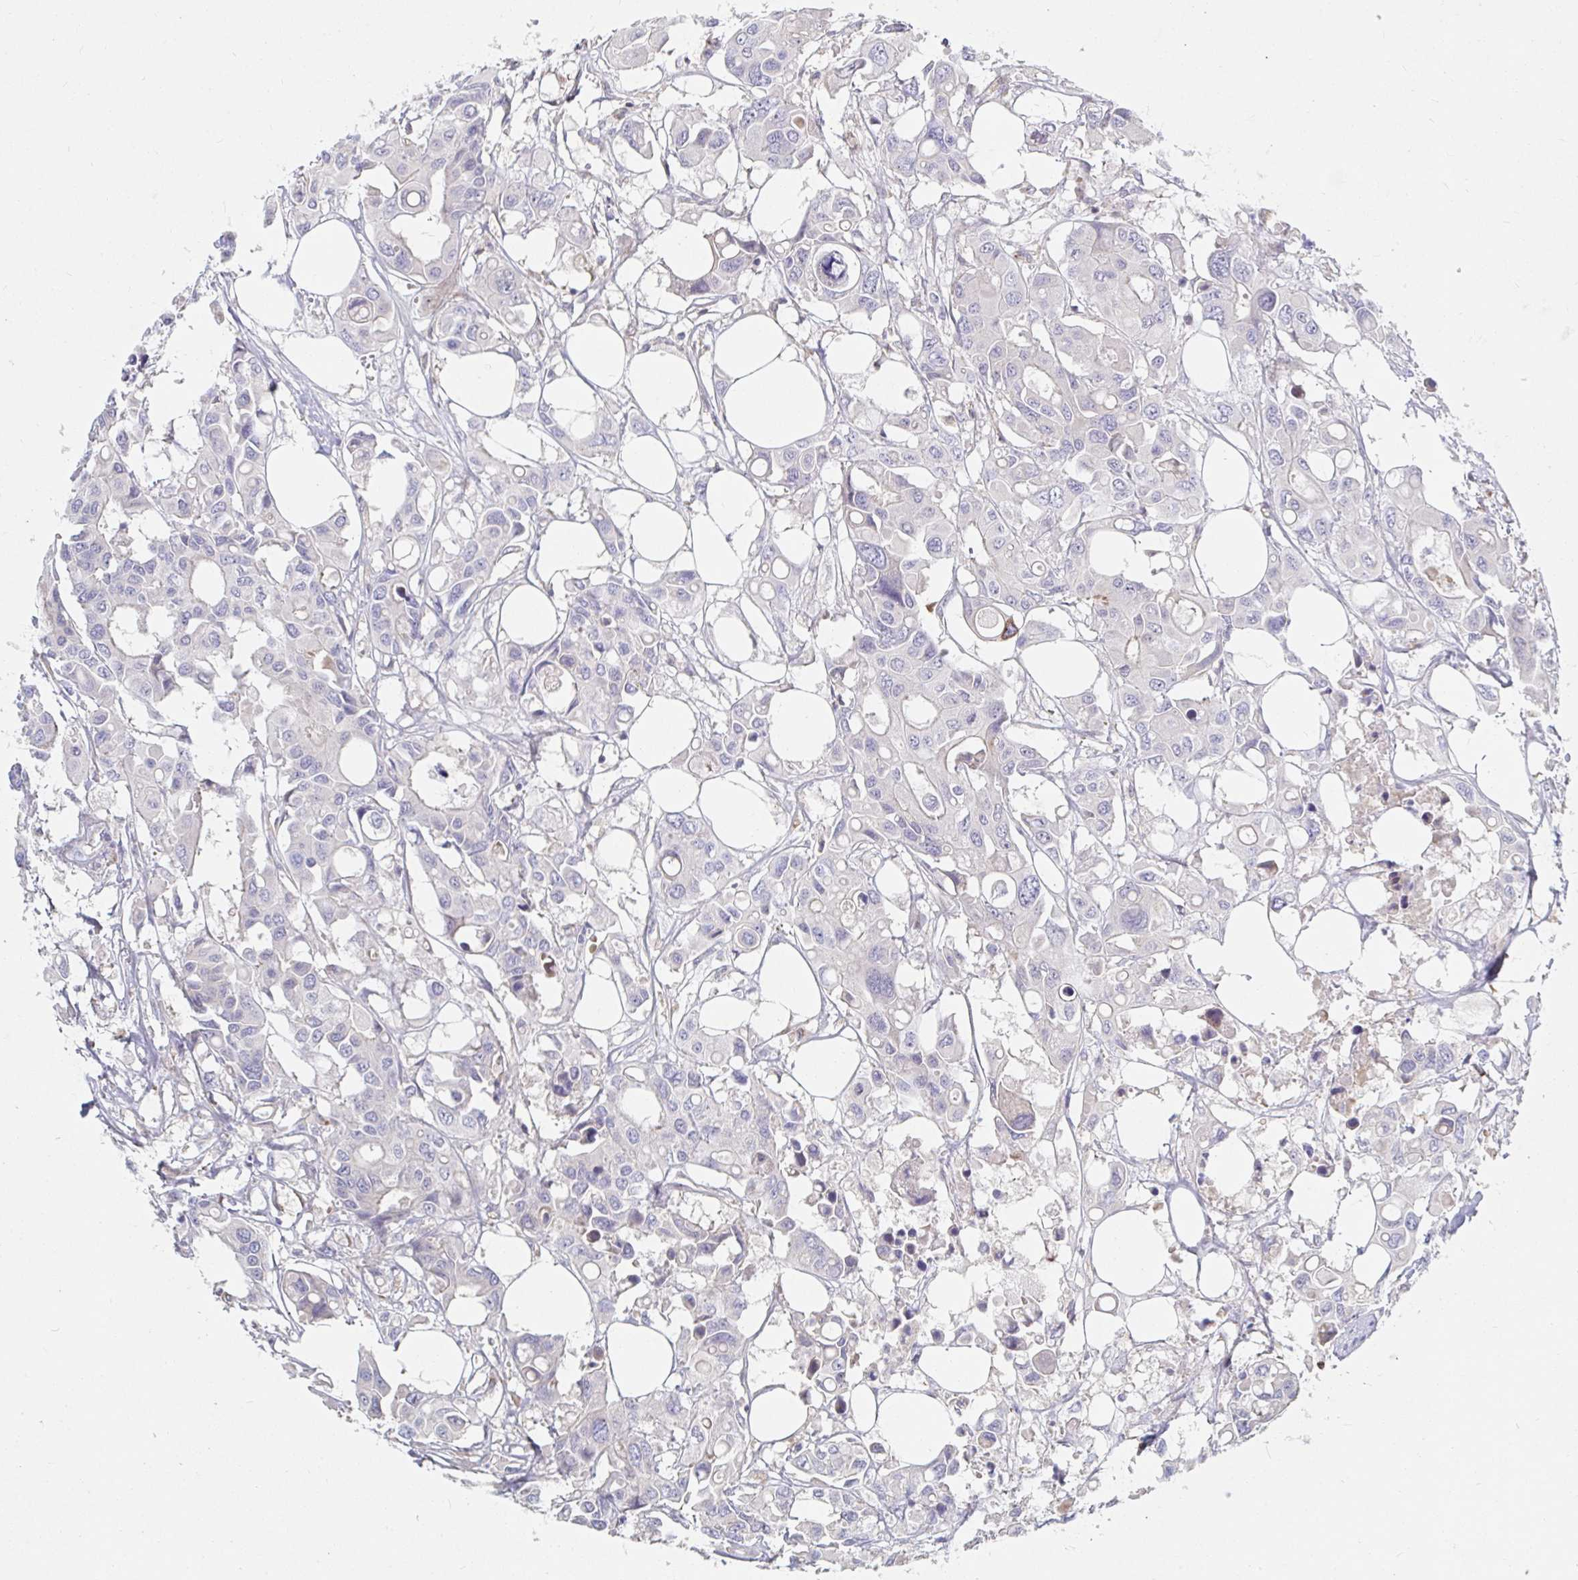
{"staining": {"intensity": "negative", "quantity": "none", "location": "none"}, "tissue": "colorectal cancer", "cell_type": "Tumor cells", "image_type": "cancer", "snomed": [{"axis": "morphology", "description": "Adenocarcinoma, NOS"}, {"axis": "topography", "description": "Colon"}], "caption": "Photomicrograph shows no protein positivity in tumor cells of colorectal cancer (adenocarcinoma) tissue.", "gene": "SSH2", "patient": {"sex": "male", "age": 77}}